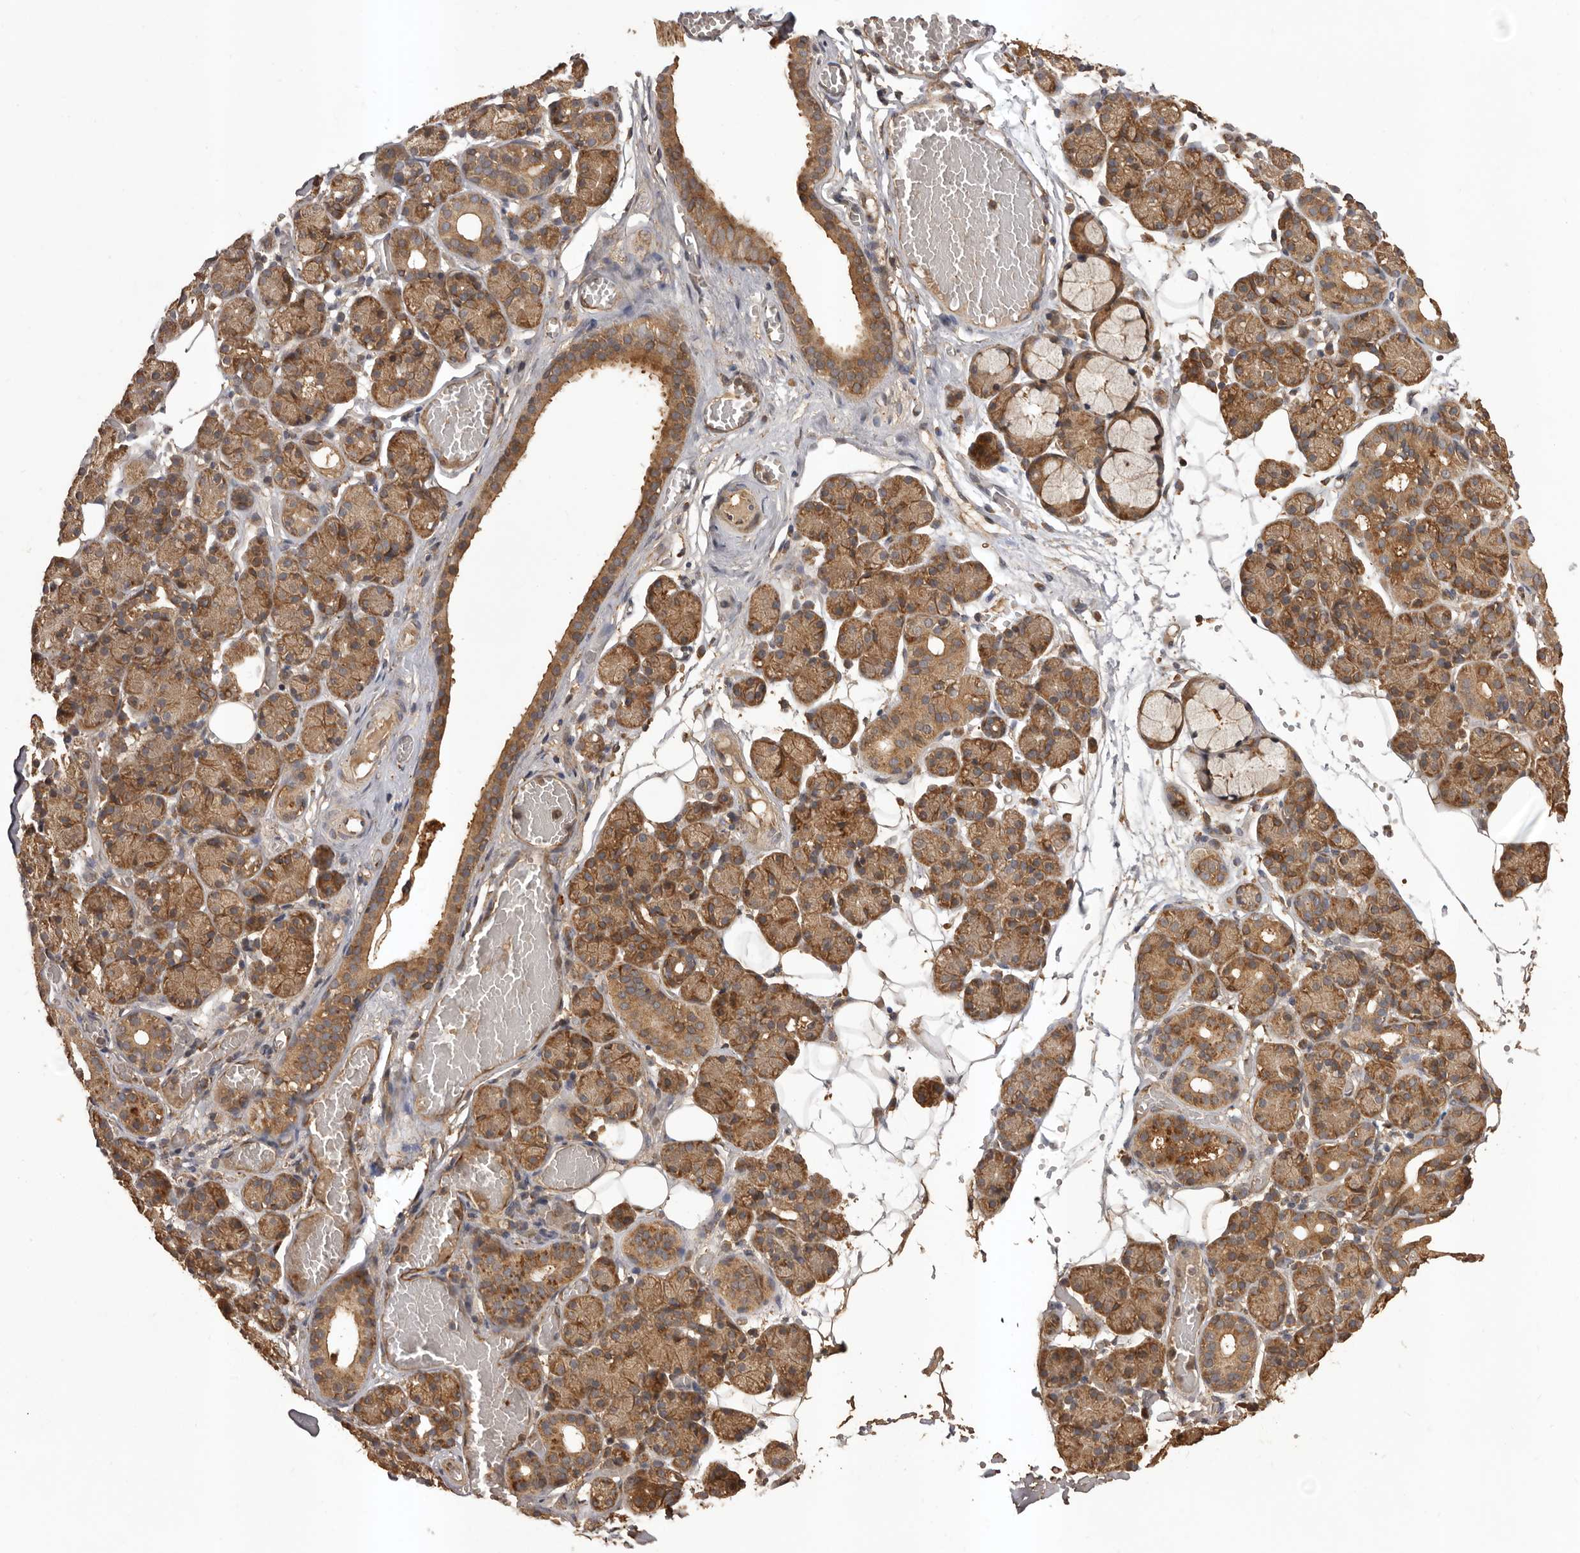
{"staining": {"intensity": "moderate", "quantity": ">75%", "location": "cytoplasmic/membranous"}, "tissue": "salivary gland", "cell_type": "Glandular cells", "image_type": "normal", "snomed": [{"axis": "morphology", "description": "Normal tissue, NOS"}, {"axis": "topography", "description": "Salivary gland"}], "caption": "The histopathology image demonstrates staining of unremarkable salivary gland, revealing moderate cytoplasmic/membranous protein staining (brown color) within glandular cells.", "gene": "SLC22A3", "patient": {"sex": "male", "age": 63}}